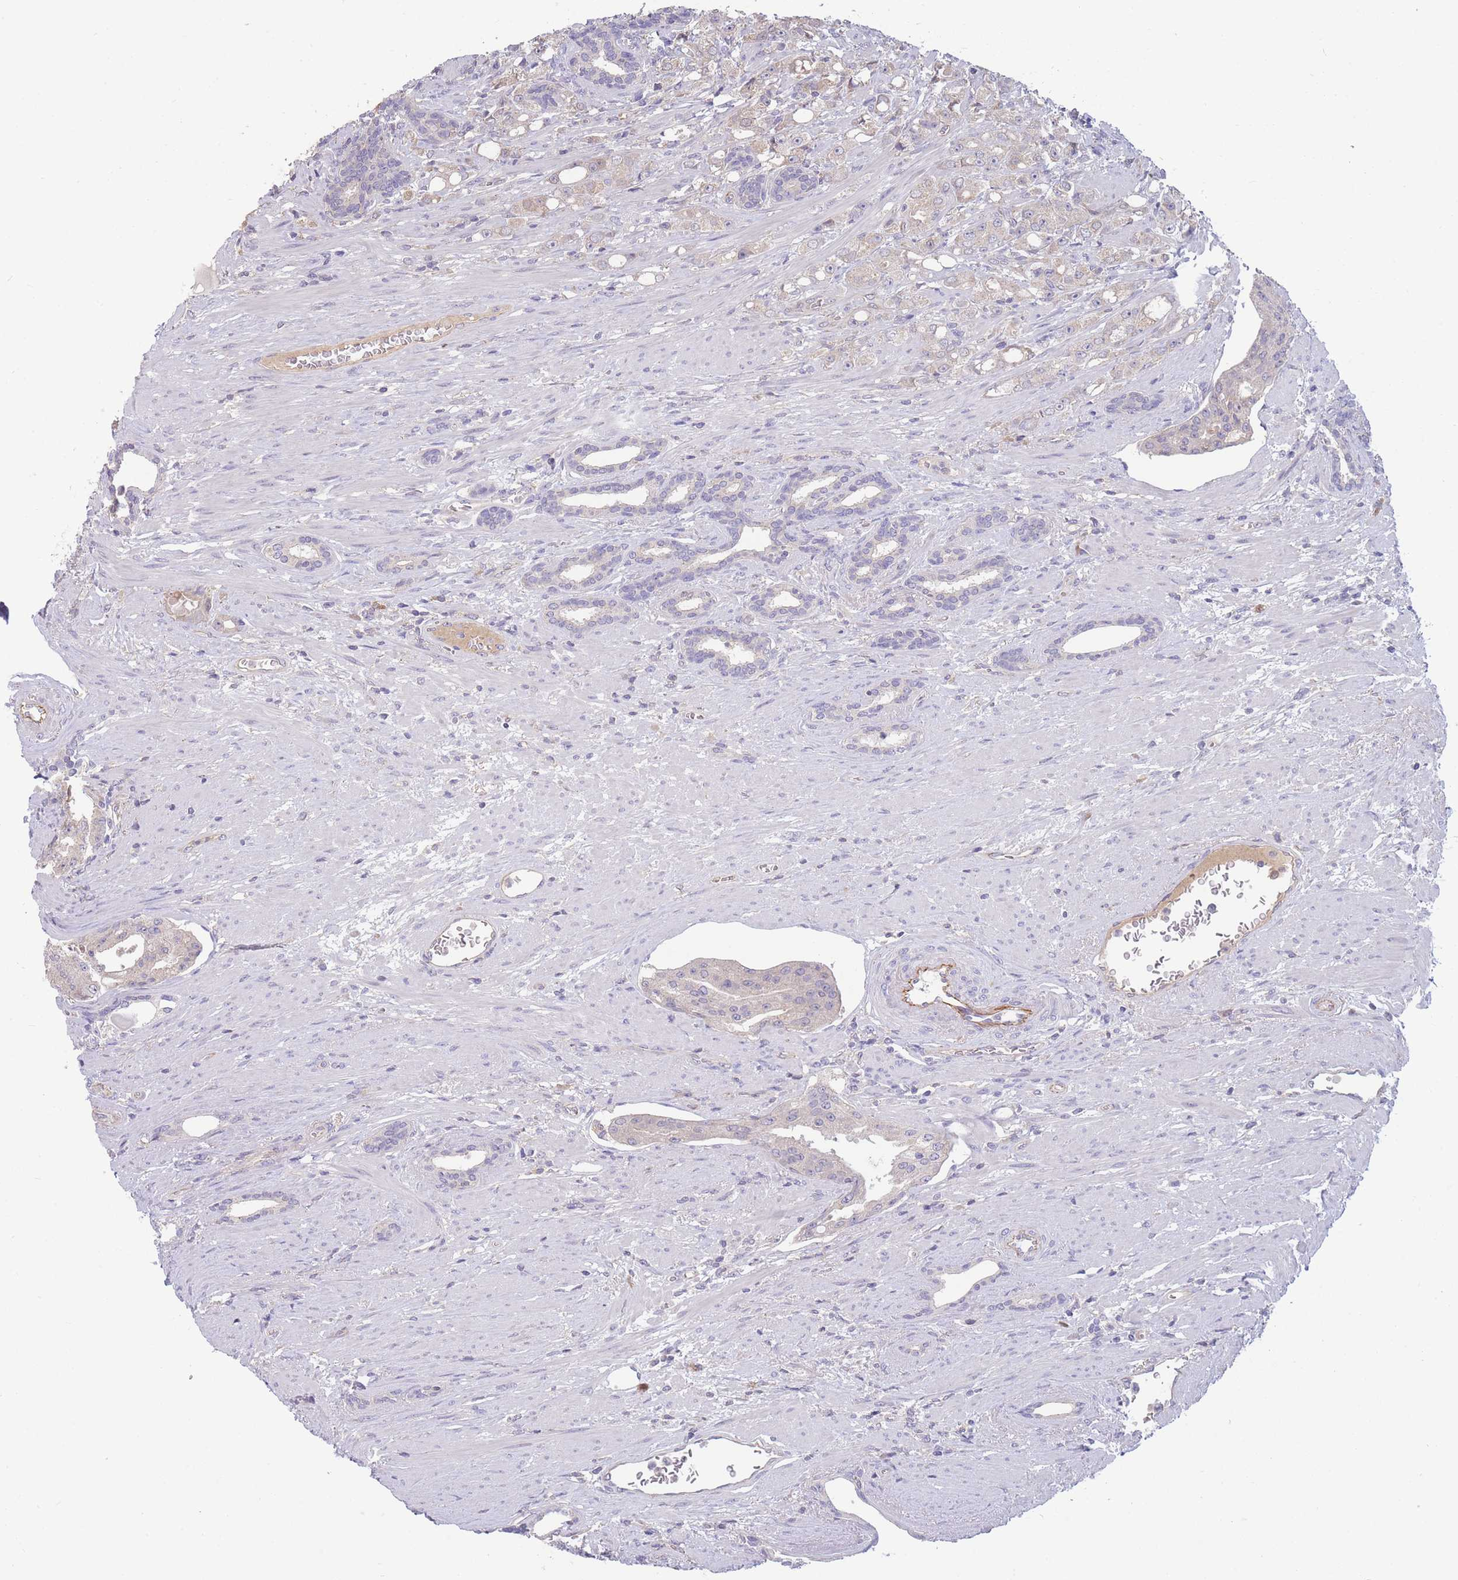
{"staining": {"intensity": "negative", "quantity": "none", "location": "none"}, "tissue": "prostate cancer", "cell_type": "Tumor cells", "image_type": "cancer", "snomed": [{"axis": "morphology", "description": "Adenocarcinoma, High grade"}, {"axis": "topography", "description": "Prostate"}], "caption": "Protein analysis of prostate cancer displays no significant staining in tumor cells.", "gene": "NDUFAF5", "patient": {"sex": "male", "age": 69}}